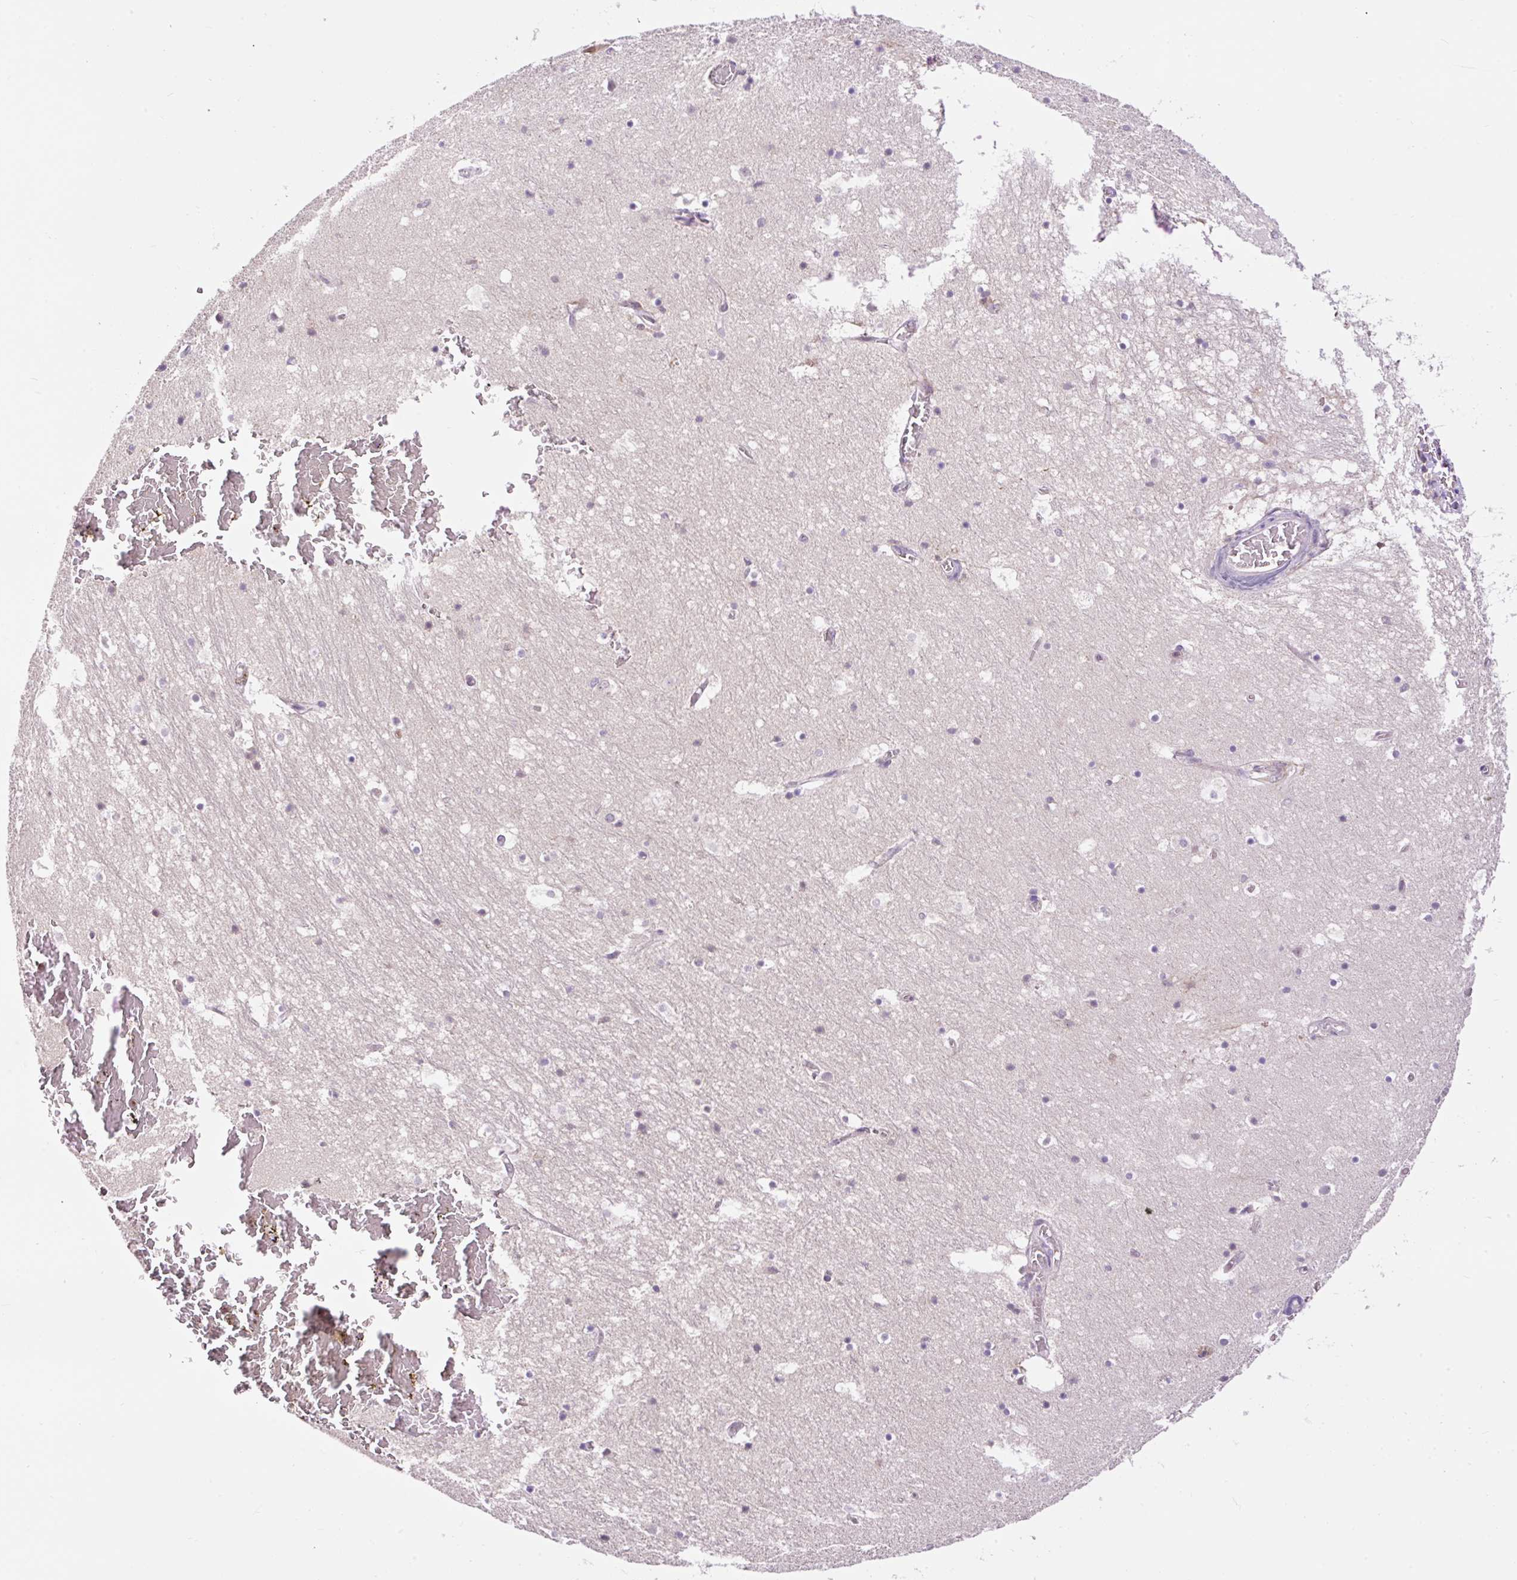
{"staining": {"intensity": "negative", "quantity": "none", "location": "none"}, "tissue": "hippocampus", "cell_type": "Glial cells", "image_type": "normal", "snomed": [{"axis": "morphology", "description": "Normal tissue, NOS"}, {"axis": "topography", "description": "Hippocampus"}], "caption": "This is a photomicrograph of IHC staining of benign hippocampus, which shows no positivity in glial cells.", "gene": "CARD11", "patient": {"sex": "female", "age": 52}}